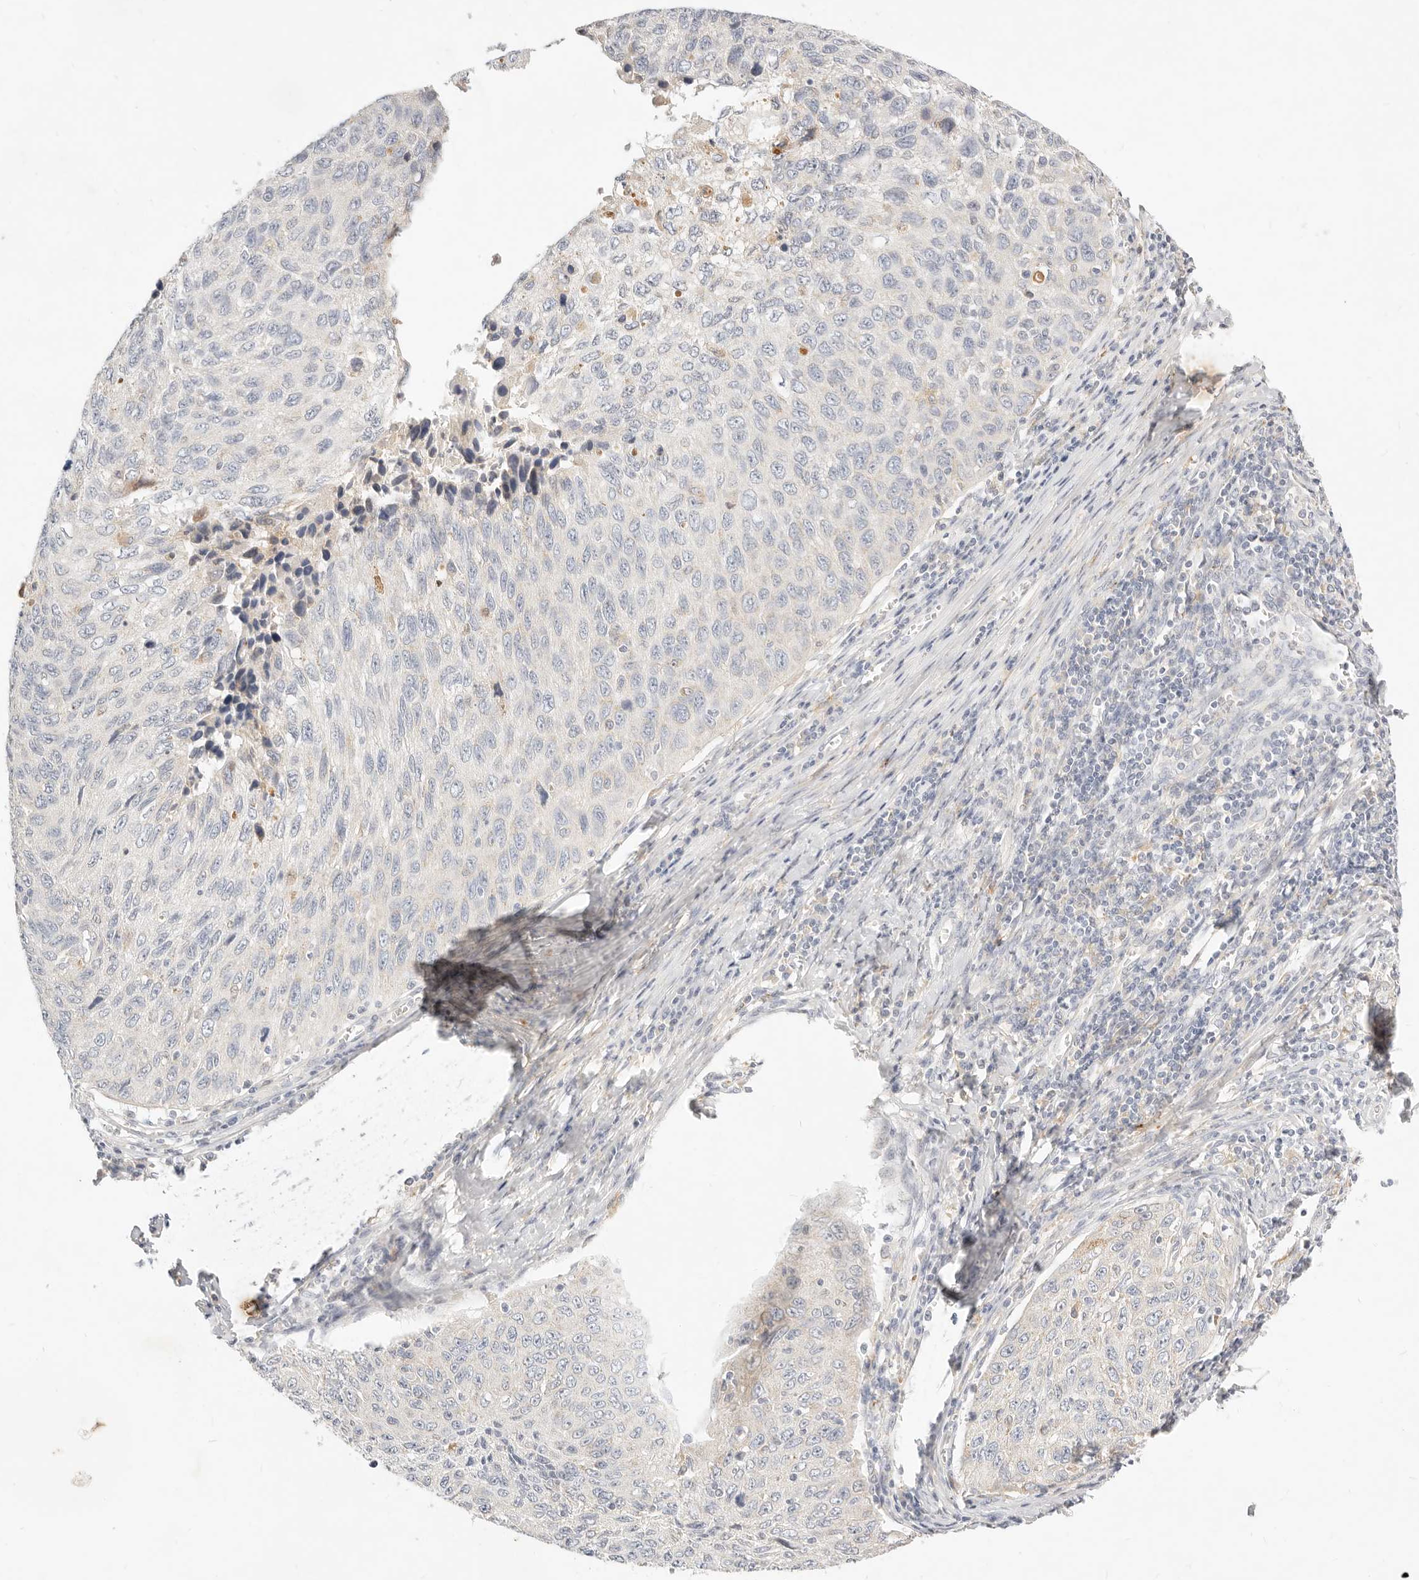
{"staining": {"intensity": "negative", "quantity": "none", "location": "none"}, "tissue": "cervical cancer", "cell_type": "Tumor cells", "image_type": "cancer", "snomed": [{"axis": "morphology", "description": "Squamous cell carcinoma, NOS"}, {"axis": "topography", "description": "Cervix"}], "caption": "The immunohistochemistry (IHC) micrograph has no significant positivity in tumor cells of squamous cell carcinoma (cervical) tissue.", "gene": "ACOX1", "patient": {"sex": "female", "age": 53}}